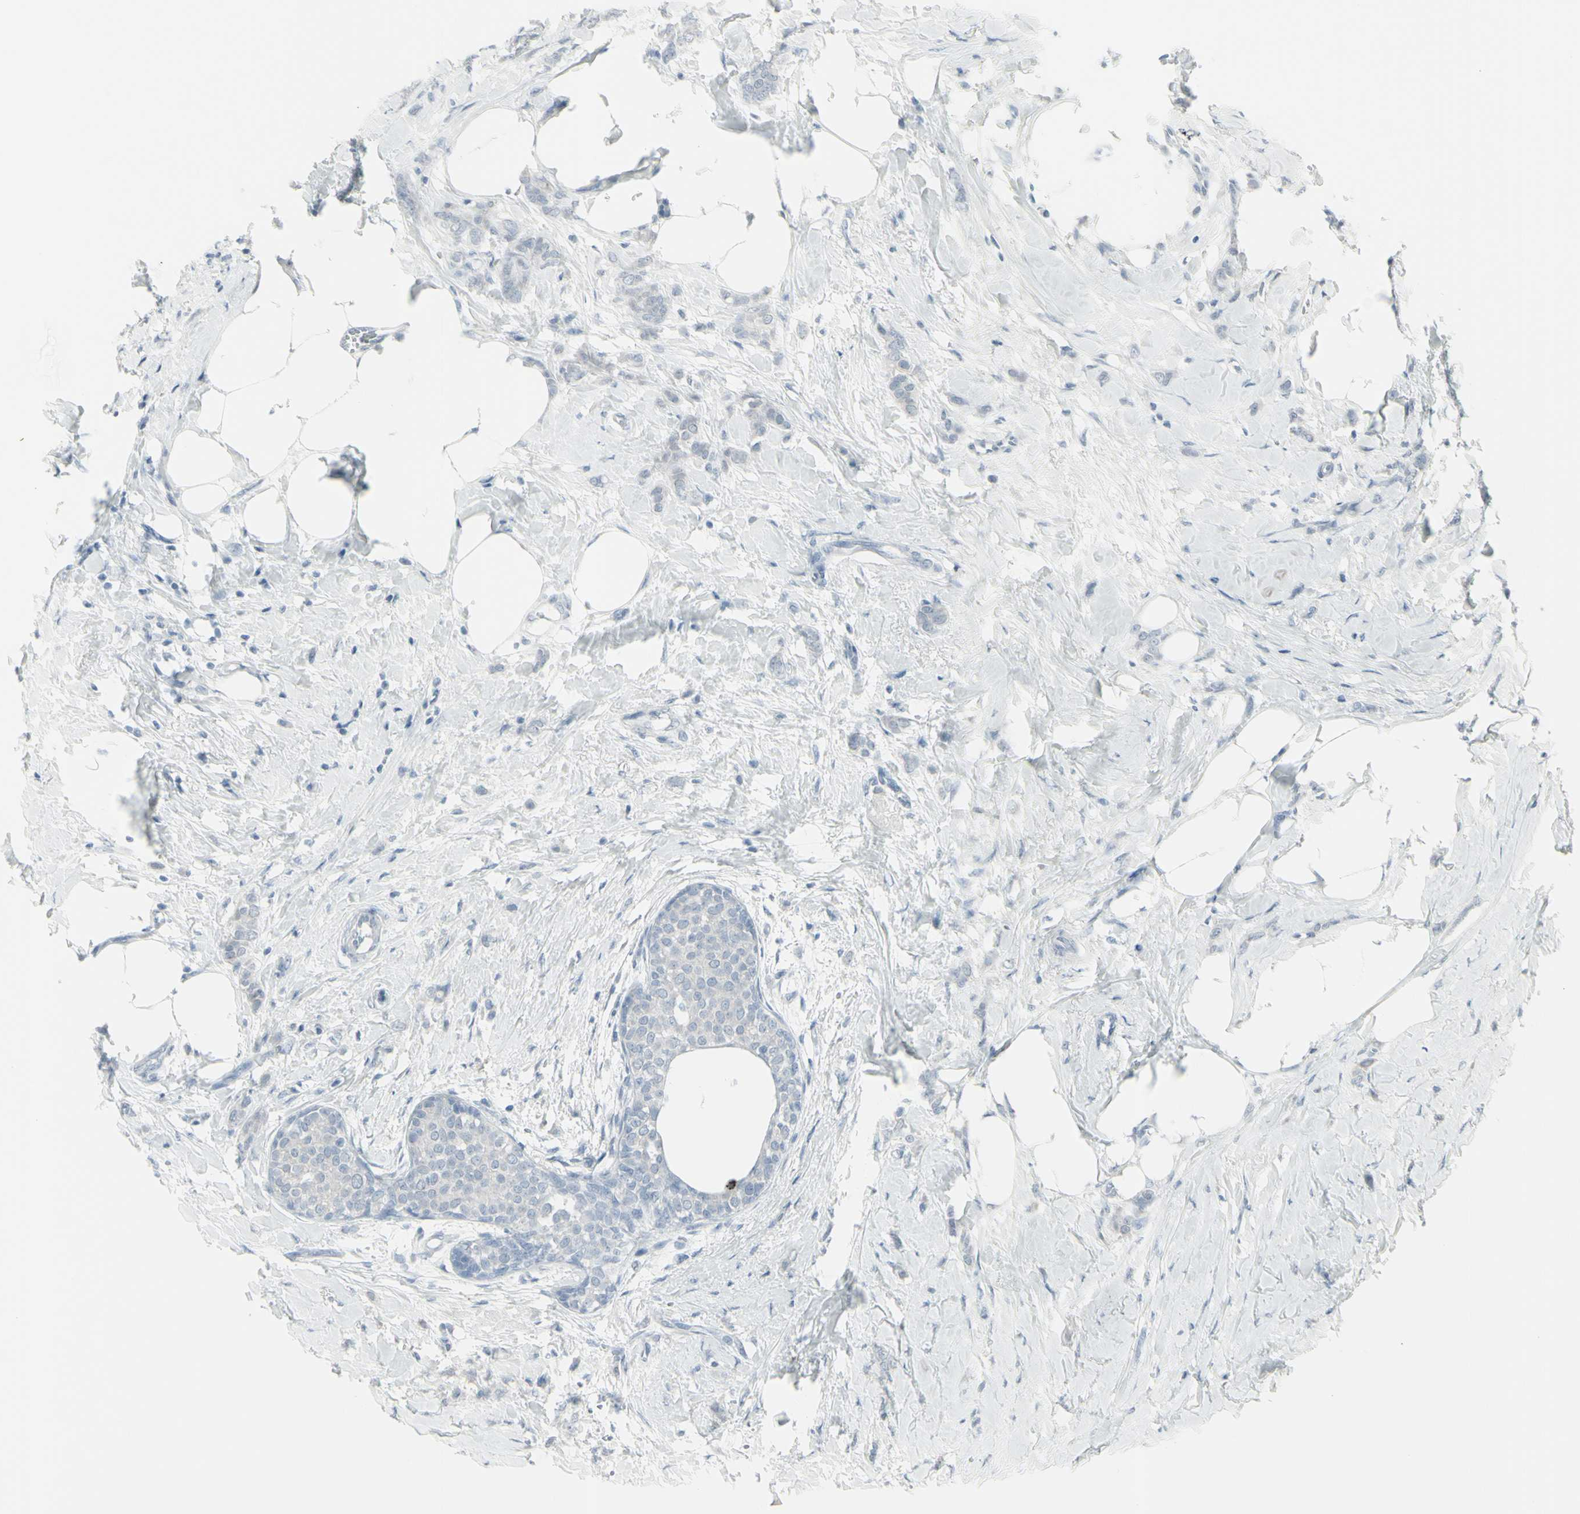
{"staining": {"intensity": "negative", "quantity": "none", "location": "none"}, "tissue": "breast cancer", "cell_type": "Tumor cells", "image_type": "cancer", "snomed": [{"axis": "morphology", "description": "Lobular carcinoma, in situ"}, {"axis": "morphology", "description": "Lobular carcinoma"}, {"axis": "topography", "description": "Breast"}], "caption": "IHC image of human breast cancer stained for a protein (brown), which exhibits no expression in tumor cells. (DAB IHC with hematoxylin counter stain).", "gene": "RAB3A", "patient": {"sex": "female", "age": 41}}